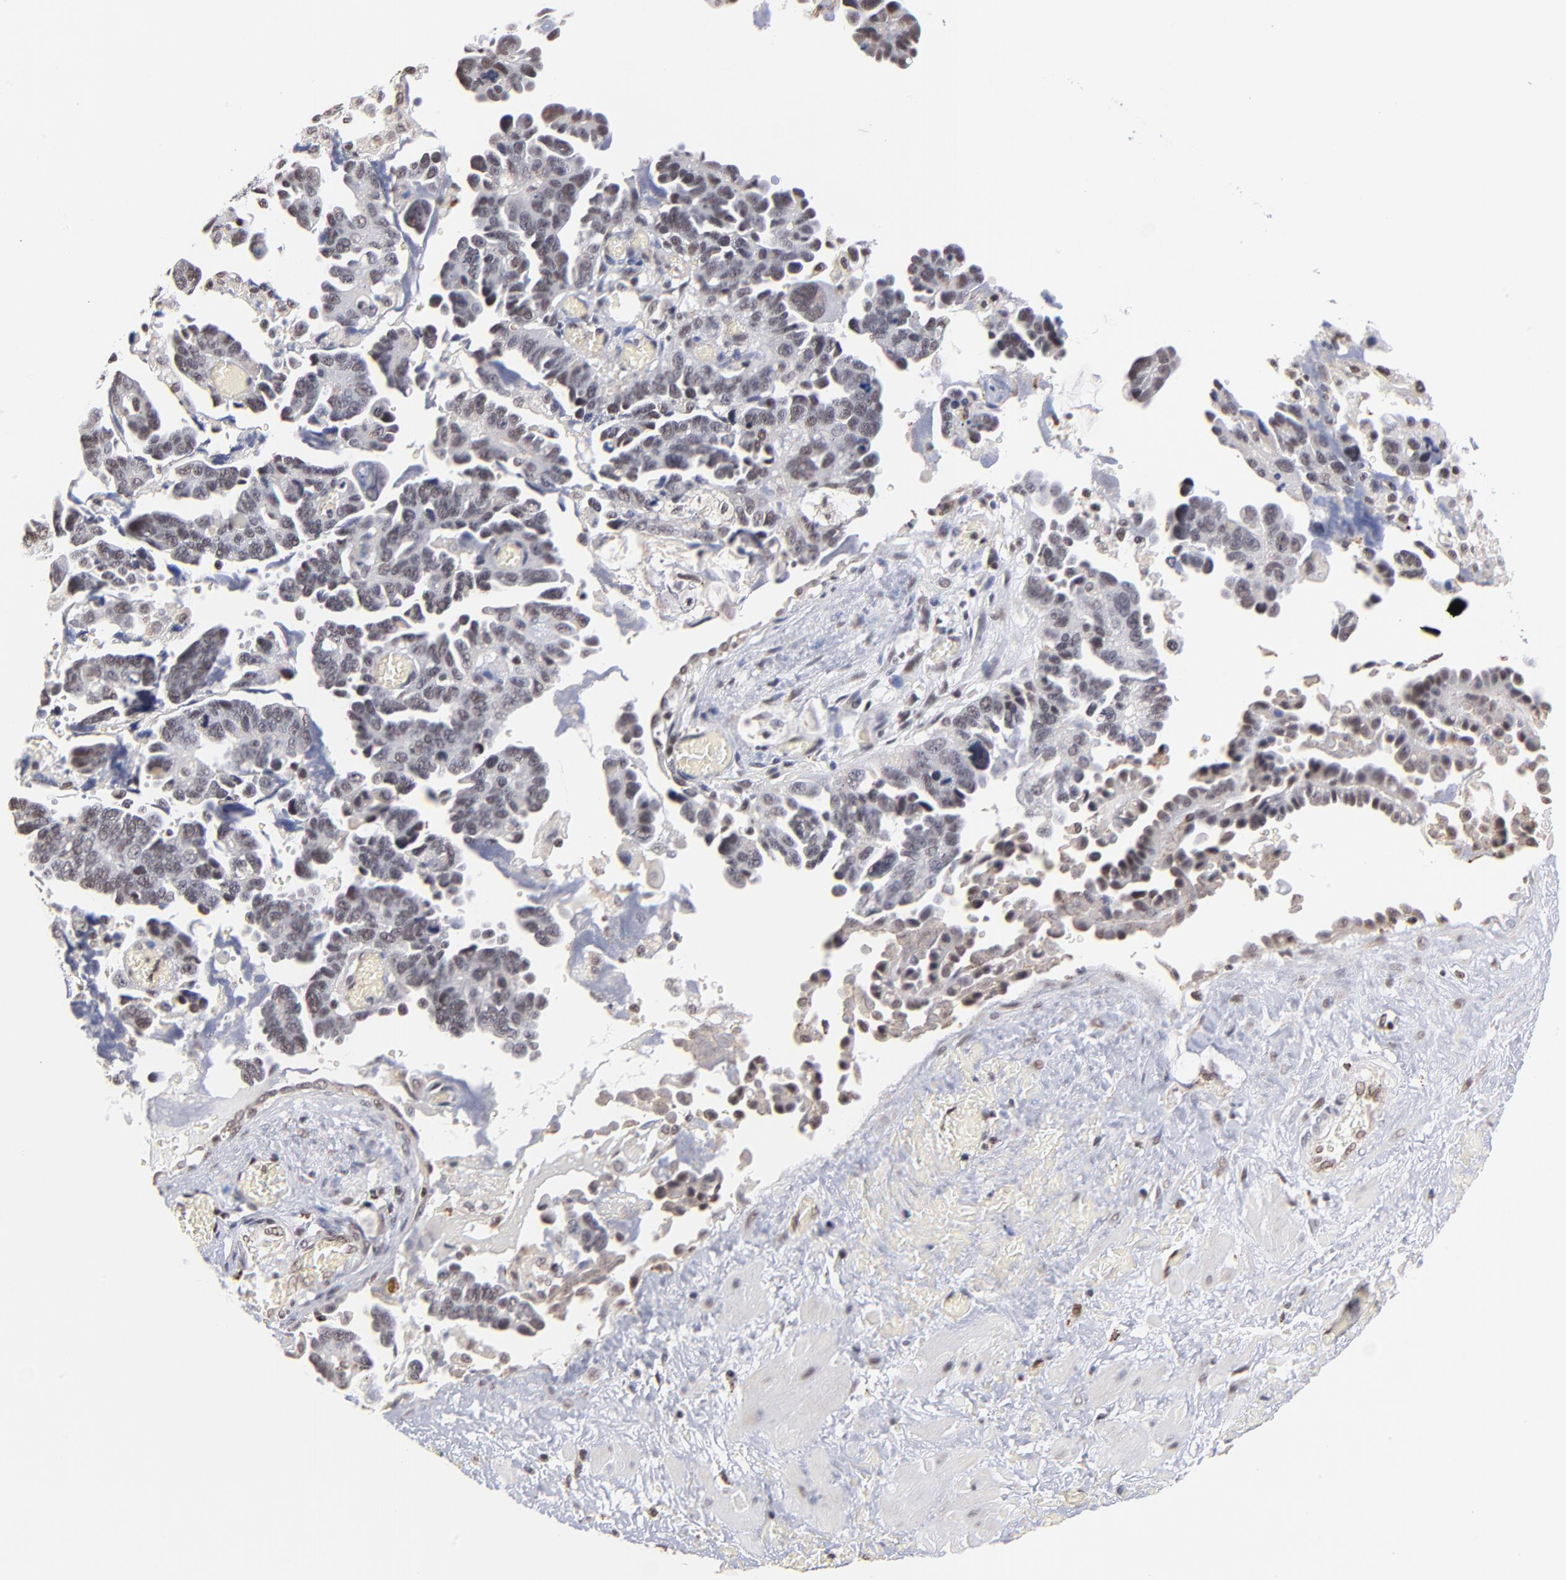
{"staining": {"intensity": "weak", "quantity": "25%-75%", "location": "nuclear"}, "tissue": "ovarian cancer", "cell_type": "Tumor cells", "image_type": "cancer", "snomed": [{"axis": "morphology", "description": "Cystadenocarcinoma, serous, NOS"}, {"axis": "topography", "description": "Ovary"}], "caption": "Immunohistochemical staining of human ovarian cancer exhibits weak nuclear protein positivity in about 25%-75% of tumor cells.", "gene": "GABPA", "patient": {"sex": "female", "age": 63}}